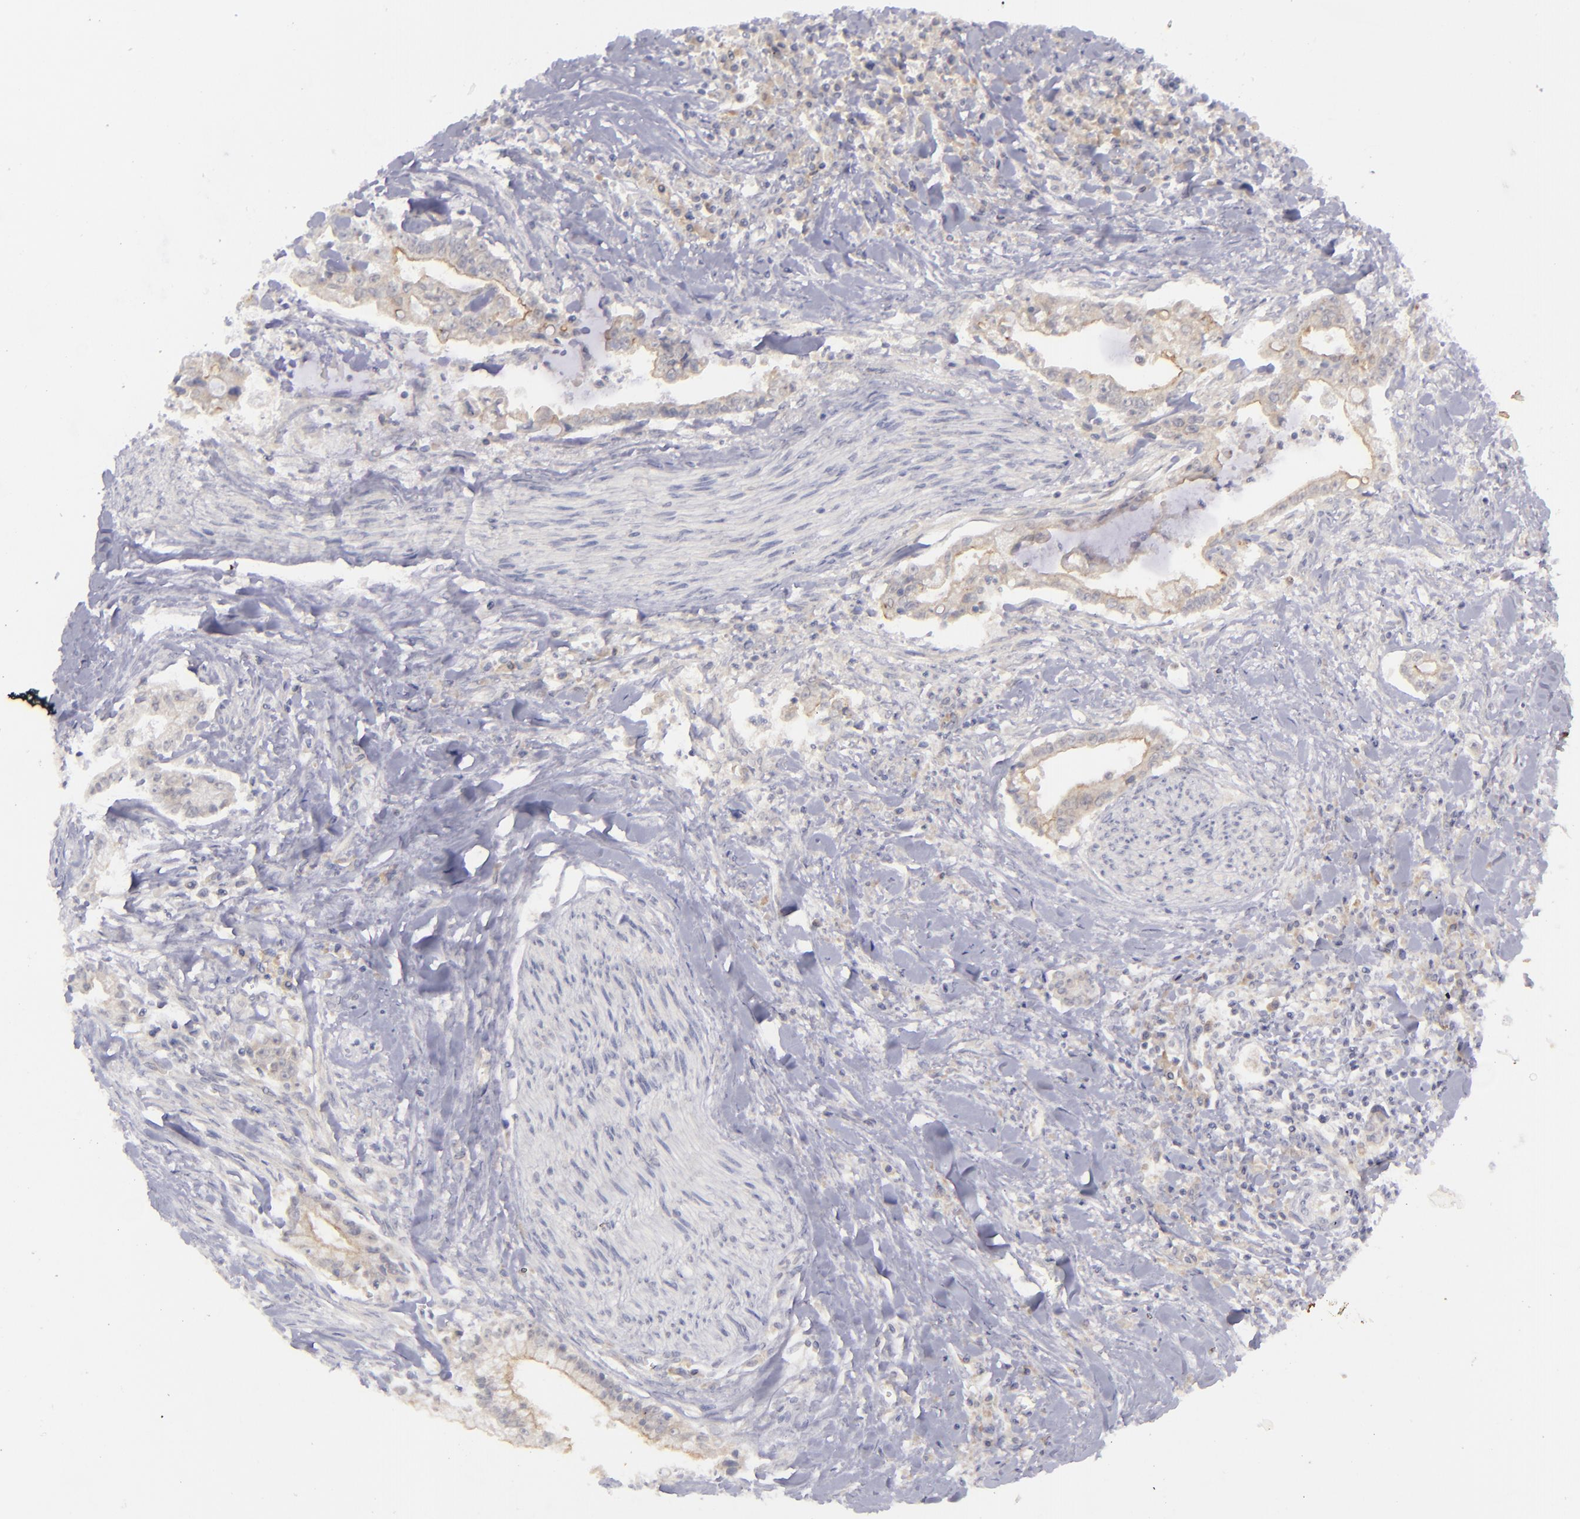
{"staining": {"intensity": "weak", "quantity": "25%-75%", "location": "cytoplasmic/membranous"}, "tissue": "liver cancer", "cell_type": "Tumor cells", "image_type": "cancer", "snomed": [{"axis": "morphology", "description": "Cholangiocarcinoma"}, {"axis": "topography", "description": "Liver"}], "caption": "Immunohistochemistry image of liver cholangiocarcinoma stained for a protein (brown), which exhibits low levels of weak cytoplasmic/membranous staining in approximately 25%-75% of tumor cells.", "gene": "EVPL", "patient": {"sex": "male", "age": 57}}